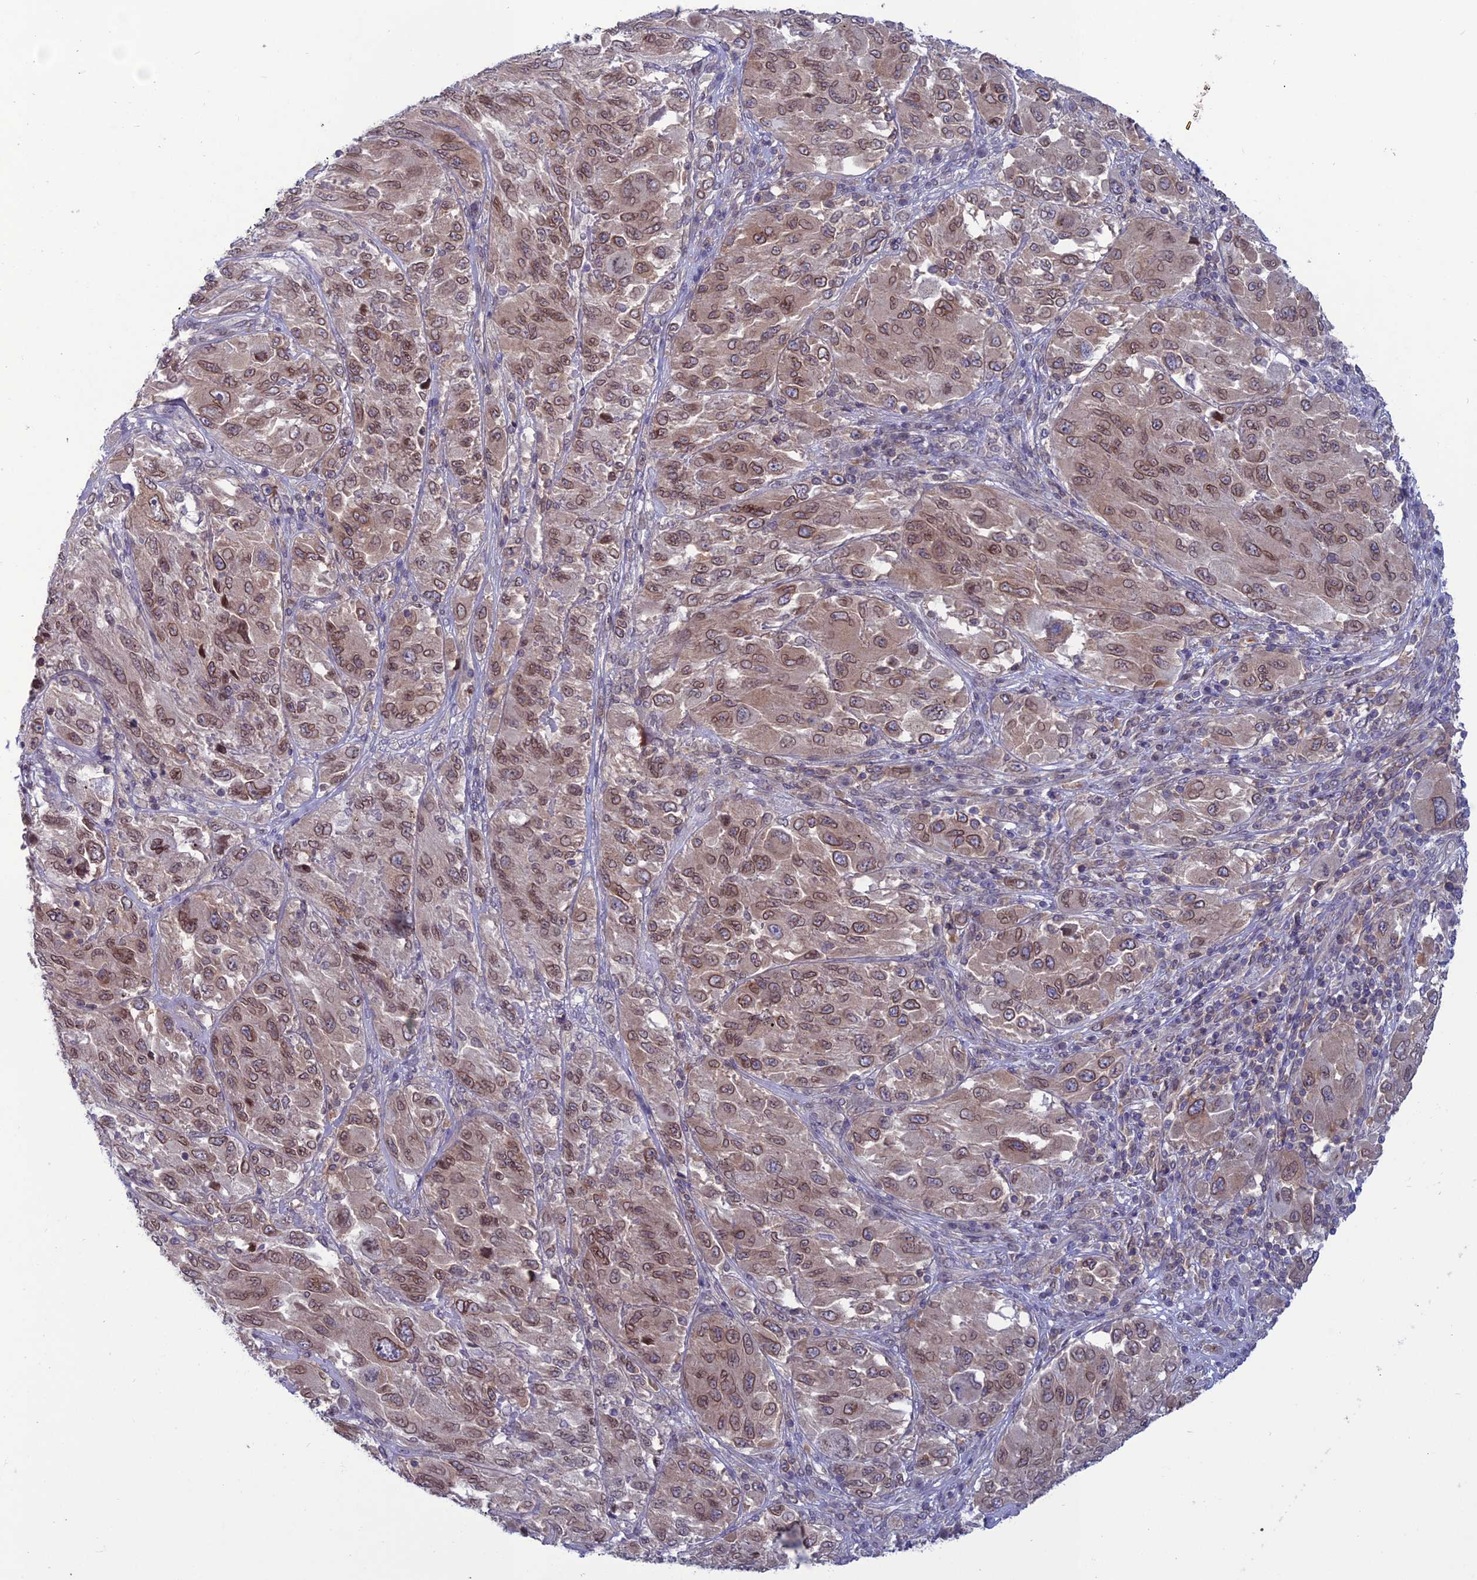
{"staining": {"intensity": "moderate", "quantity": ">75%", "location": "cytoplasmic/membranous,nuclear"}, "tissue": "melanoma", "cell_type": "Tumor cells", "image_type": "cancer", "snomed": [{"axis": "morphology", "description": "Malignant melanoma, NOS"}, {"axis": "topography", "description": "Skin"}], "caption": "High-power microscopy captured an immunohistochemistry image of malignant melanoma, revealing moderate cytoplasmic/membranous and nuclear expression in about >75% of tumor cells.", "gene": "WDR46", "patient": {"sex": "female", "age": 91}}